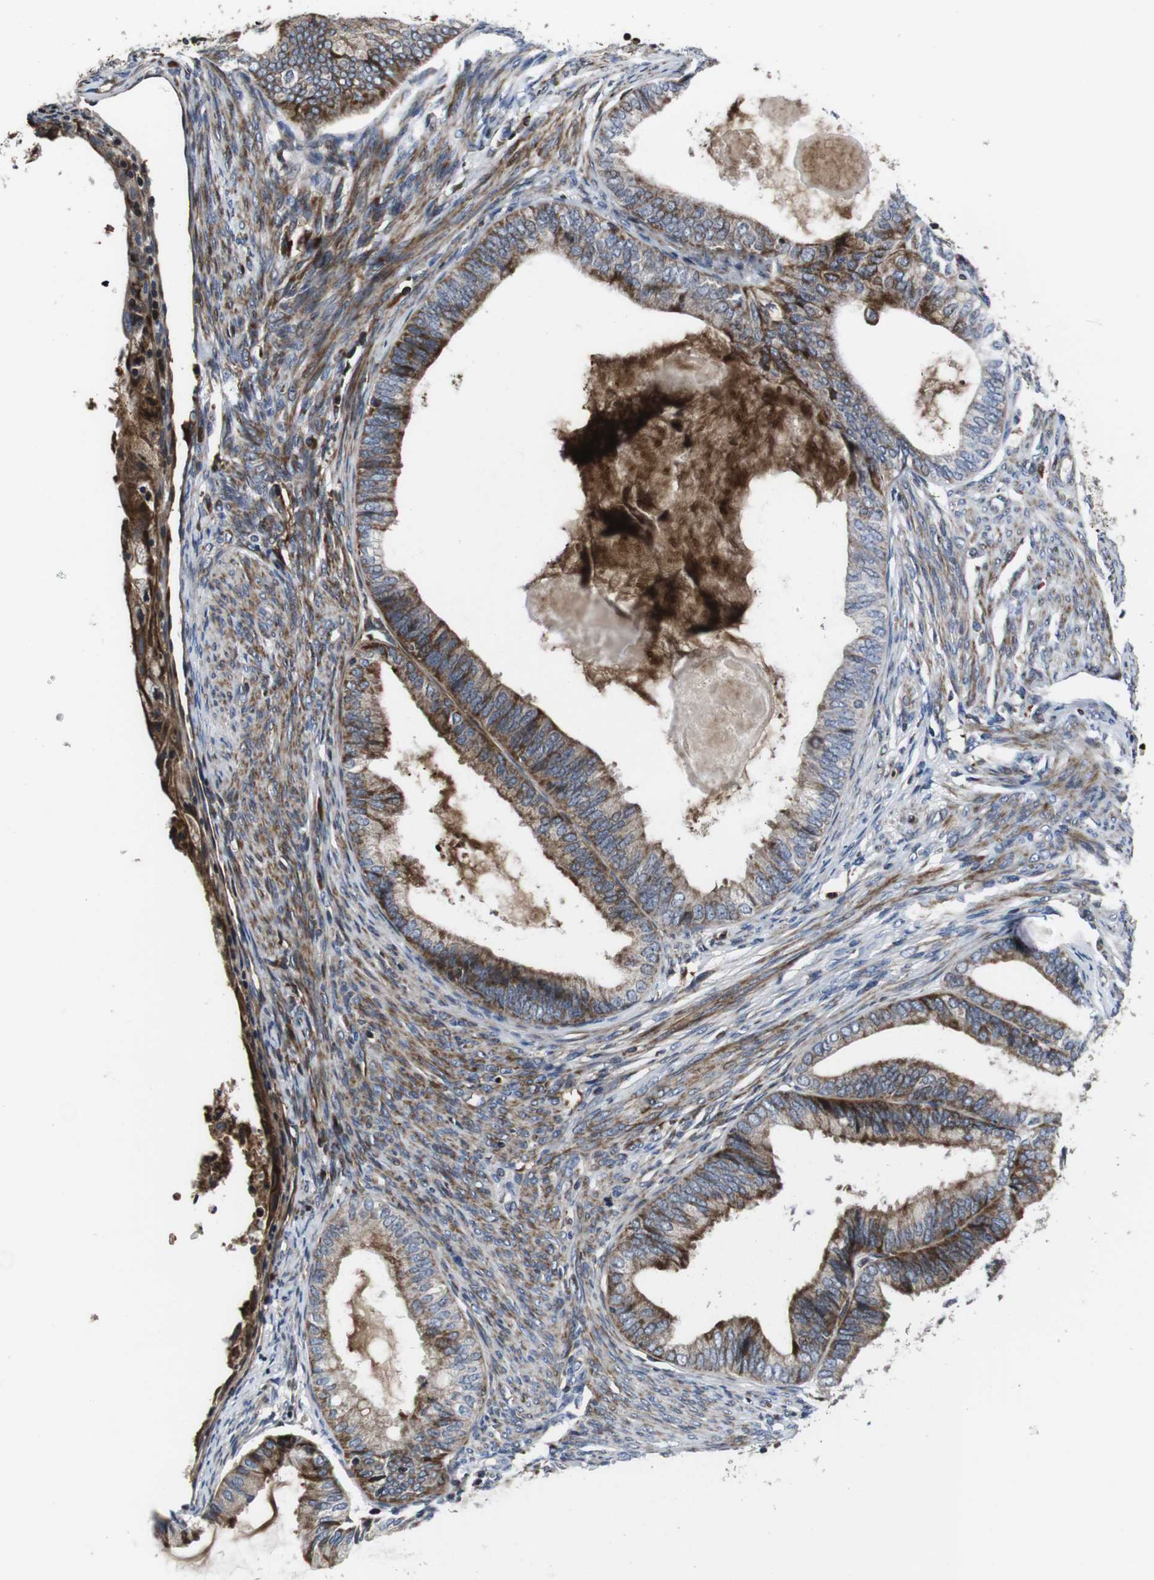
{"staining": {"intensity": "moderate", "quantity": ">75%", "location": "cytoplasmic/membranous"}, "tissue": "endometrial cancer", "cell_type": "Tumor cells", "image_type": "cancer", "snomed": [{"axis": "morphology", "description": "Adenocarcinoma, NOS"}, {"axis": "topography", "description": "Endometrium"}], "caption": "Protein analysis of endometrial cancer (adenocarcinoma) tissue reveals moderate cytoplasmic/membranous staining in approximately >75% of tumor cells.", "gene": "SMYD3", "patient": {"sex": "female", "age": 86}}